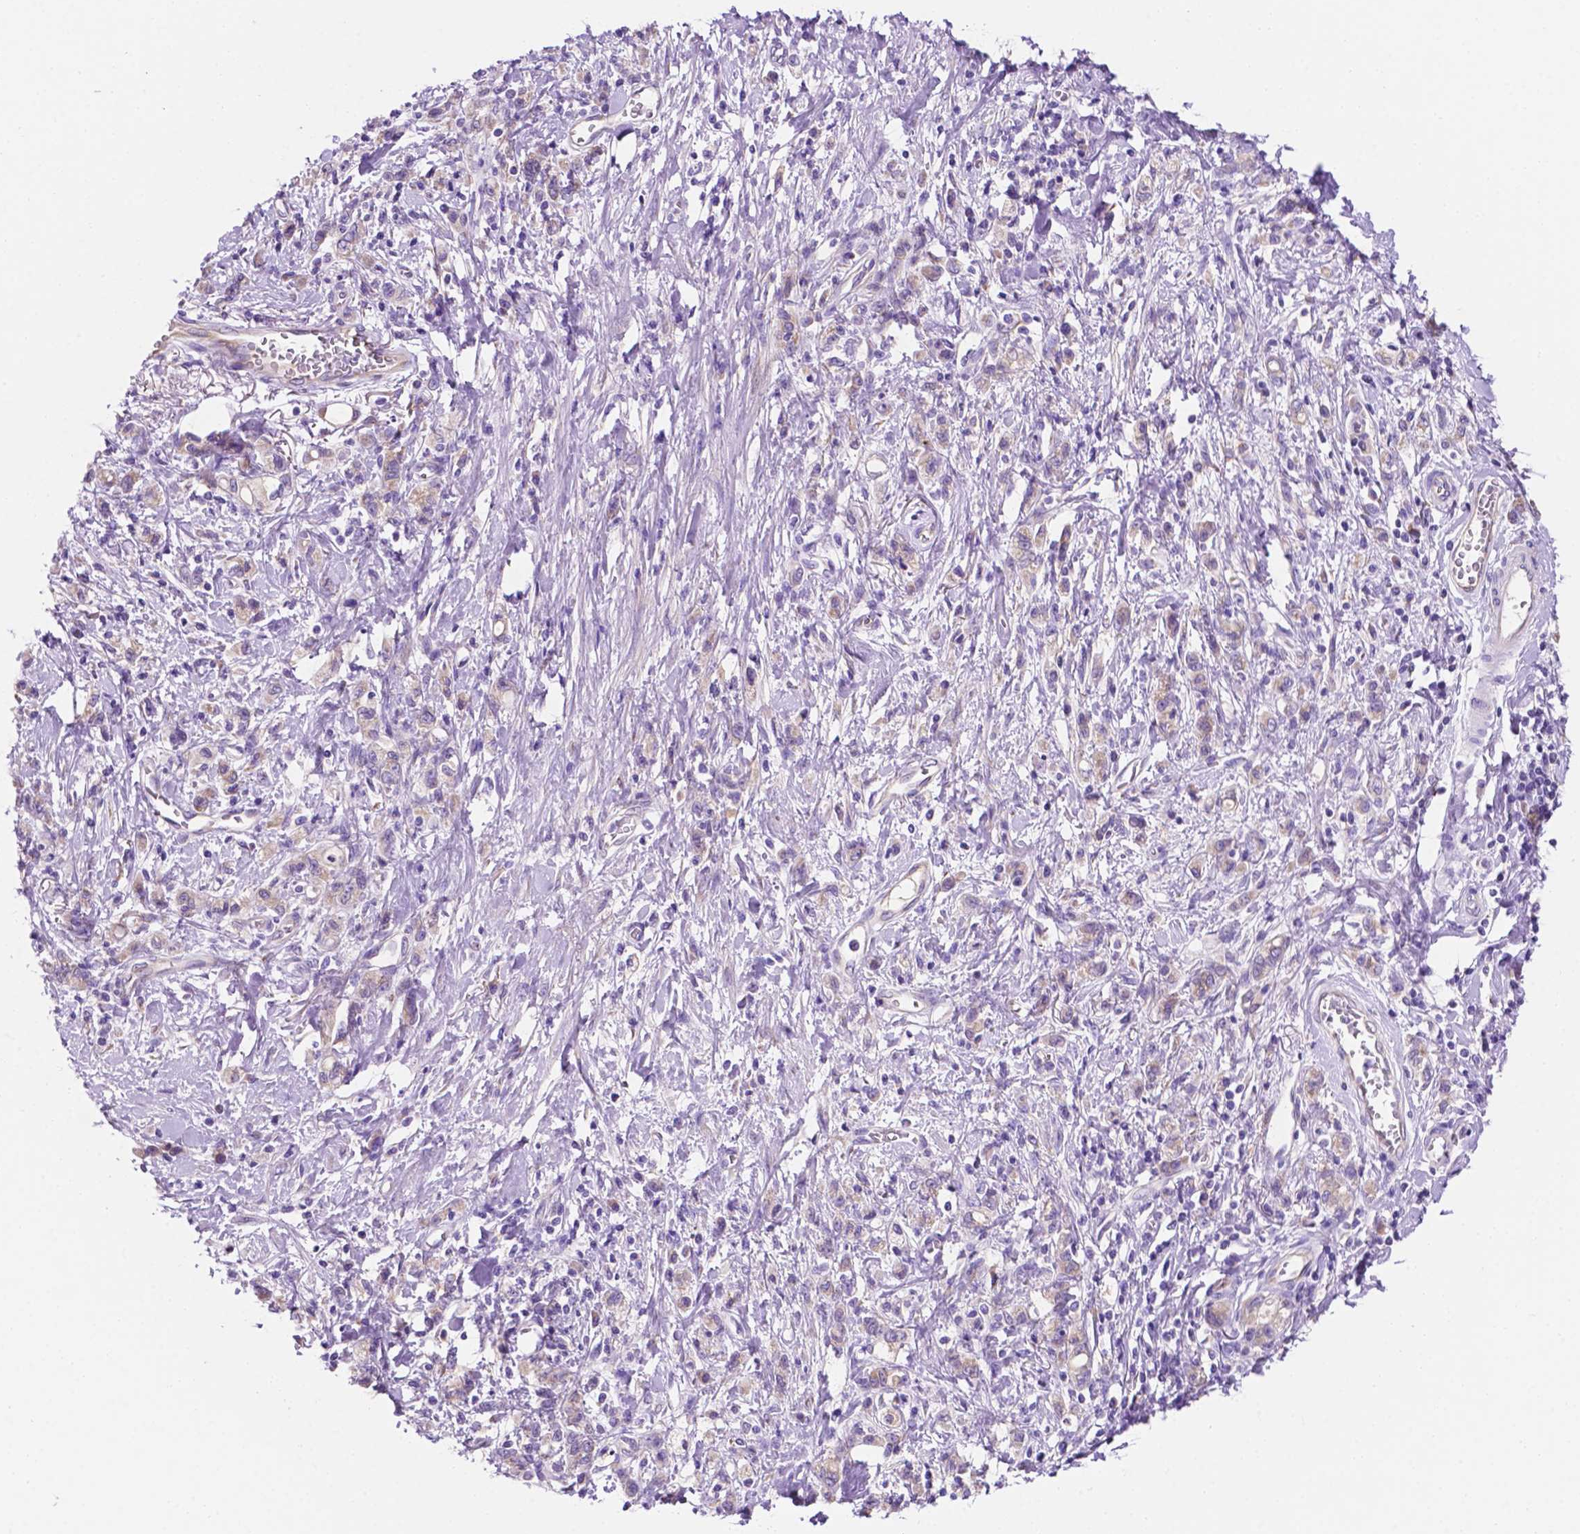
{"staining": {"intensity": "weak", "quantity": "<25%", "location": "cytoplasmic/membranous"}, "tissue": "stomach cancer", "cell_type": "Tumor cells", "image_type": "cancer", "snomed": [{"axis": "morphology", "description": "Adenocarcinoma, NOS"}, {"axis": "topography", "description": "Stomach"}], "caption": "Immunohistochemical staining of stomach adenocarcinoma shows no significant expression in tumor cells. (Stains: DAB (3,3'-diaminobenzidine) immunohistochemistry (IHC) with hematoxylin counter stain, Microscopy: brightfield microscopy at high magnification).", "gene": "CEACAM7", "patient": {"sex": "male", "age": 77}}